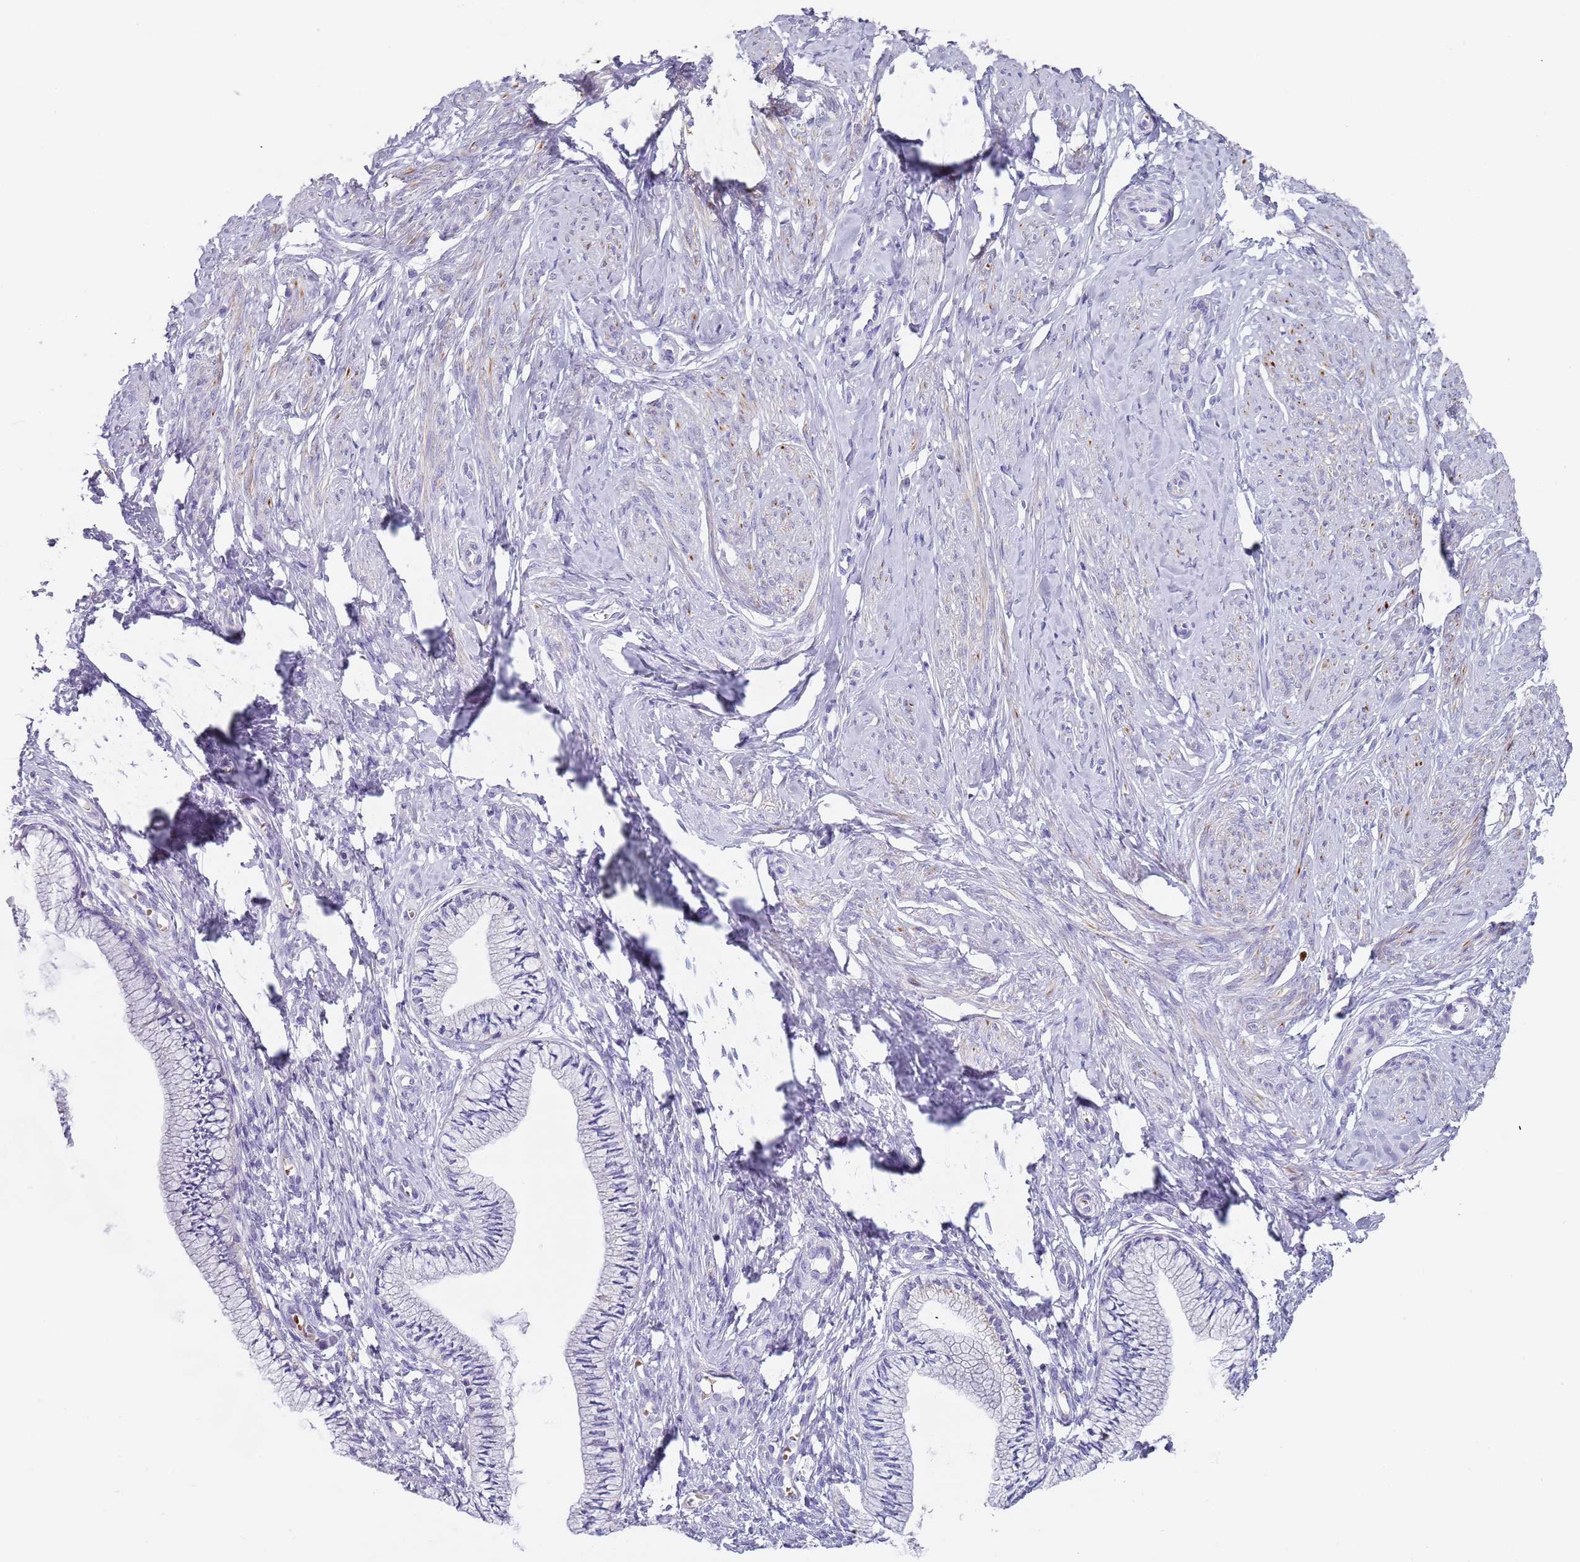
{"staining": {"intensity": "negative", "quantity": "none", "location": "none"}, "tissue": "cervix", "cell_type": "Glandular cells", "image_type": "normal", "snomed": [{"axis": "morphology", "description": "Normal tissue, NOS"}, {"axis": "topography", "description": "Cervix"}], "caption": "Histopathology image shows no protein positivity in glandular cells of benign cervix.", "gene": "TMEM251", "patient": {"sex": "female", "age": 36}}